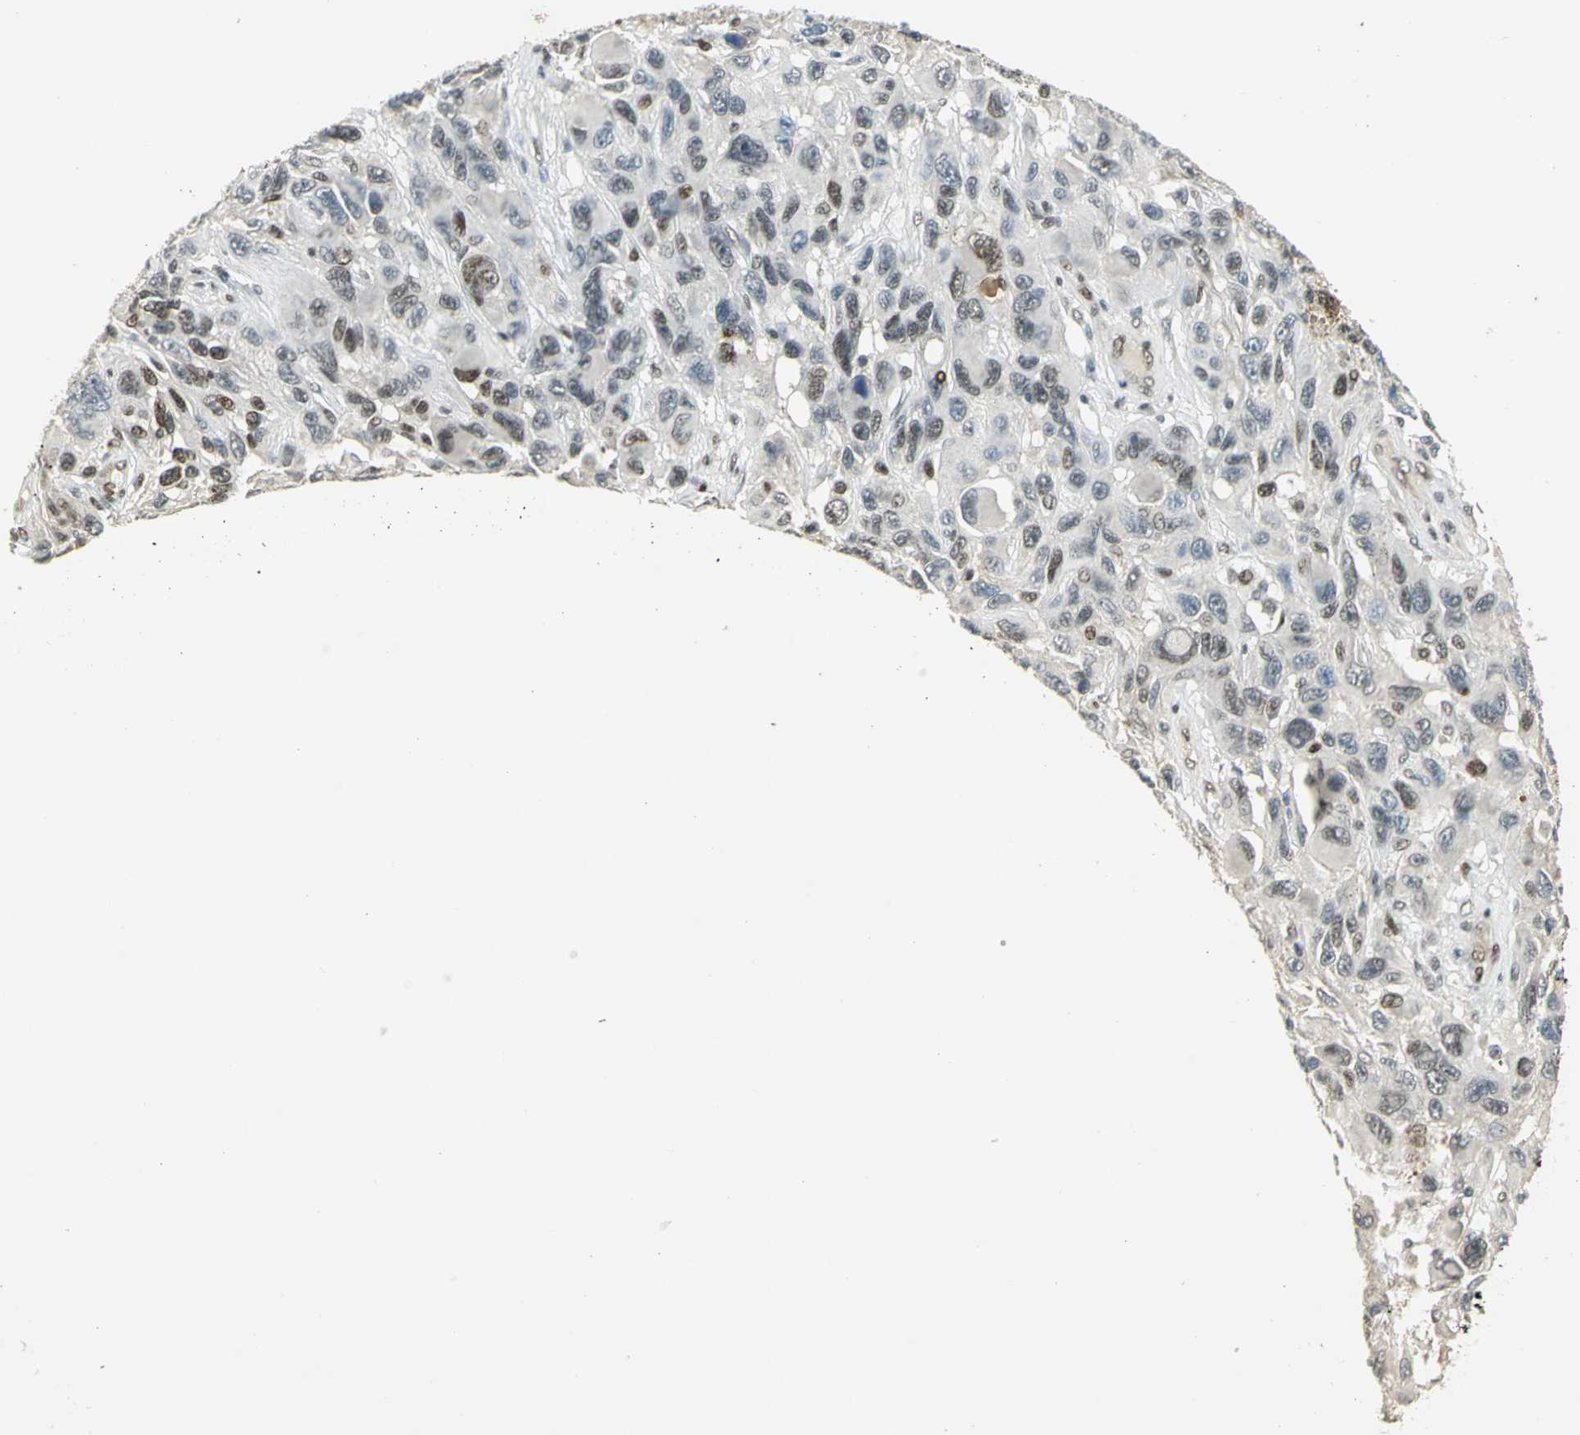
{"staining": {"intensity": "moderate", "quantity": "<25%", "location": "nuclear"}, "tissue": "melanoma", "cell_type": "Tumor cells", "image_type": "cancer", "snomed": [{"axis": "morphology", "description": "Malignant melanoma, NOS"}, {"axis": "topography", "description": "Skin"}], "caption": "Brown immunohistochemical staining in melanoma shows moderate nuclear positivity in about <25% of tumor cells. (DAB (3,3'-diaminobenzidine) IHC with brightfield microscopy, high magnification).", "gene": "AK6", "patient": {"sex": "male", "age": 53}}